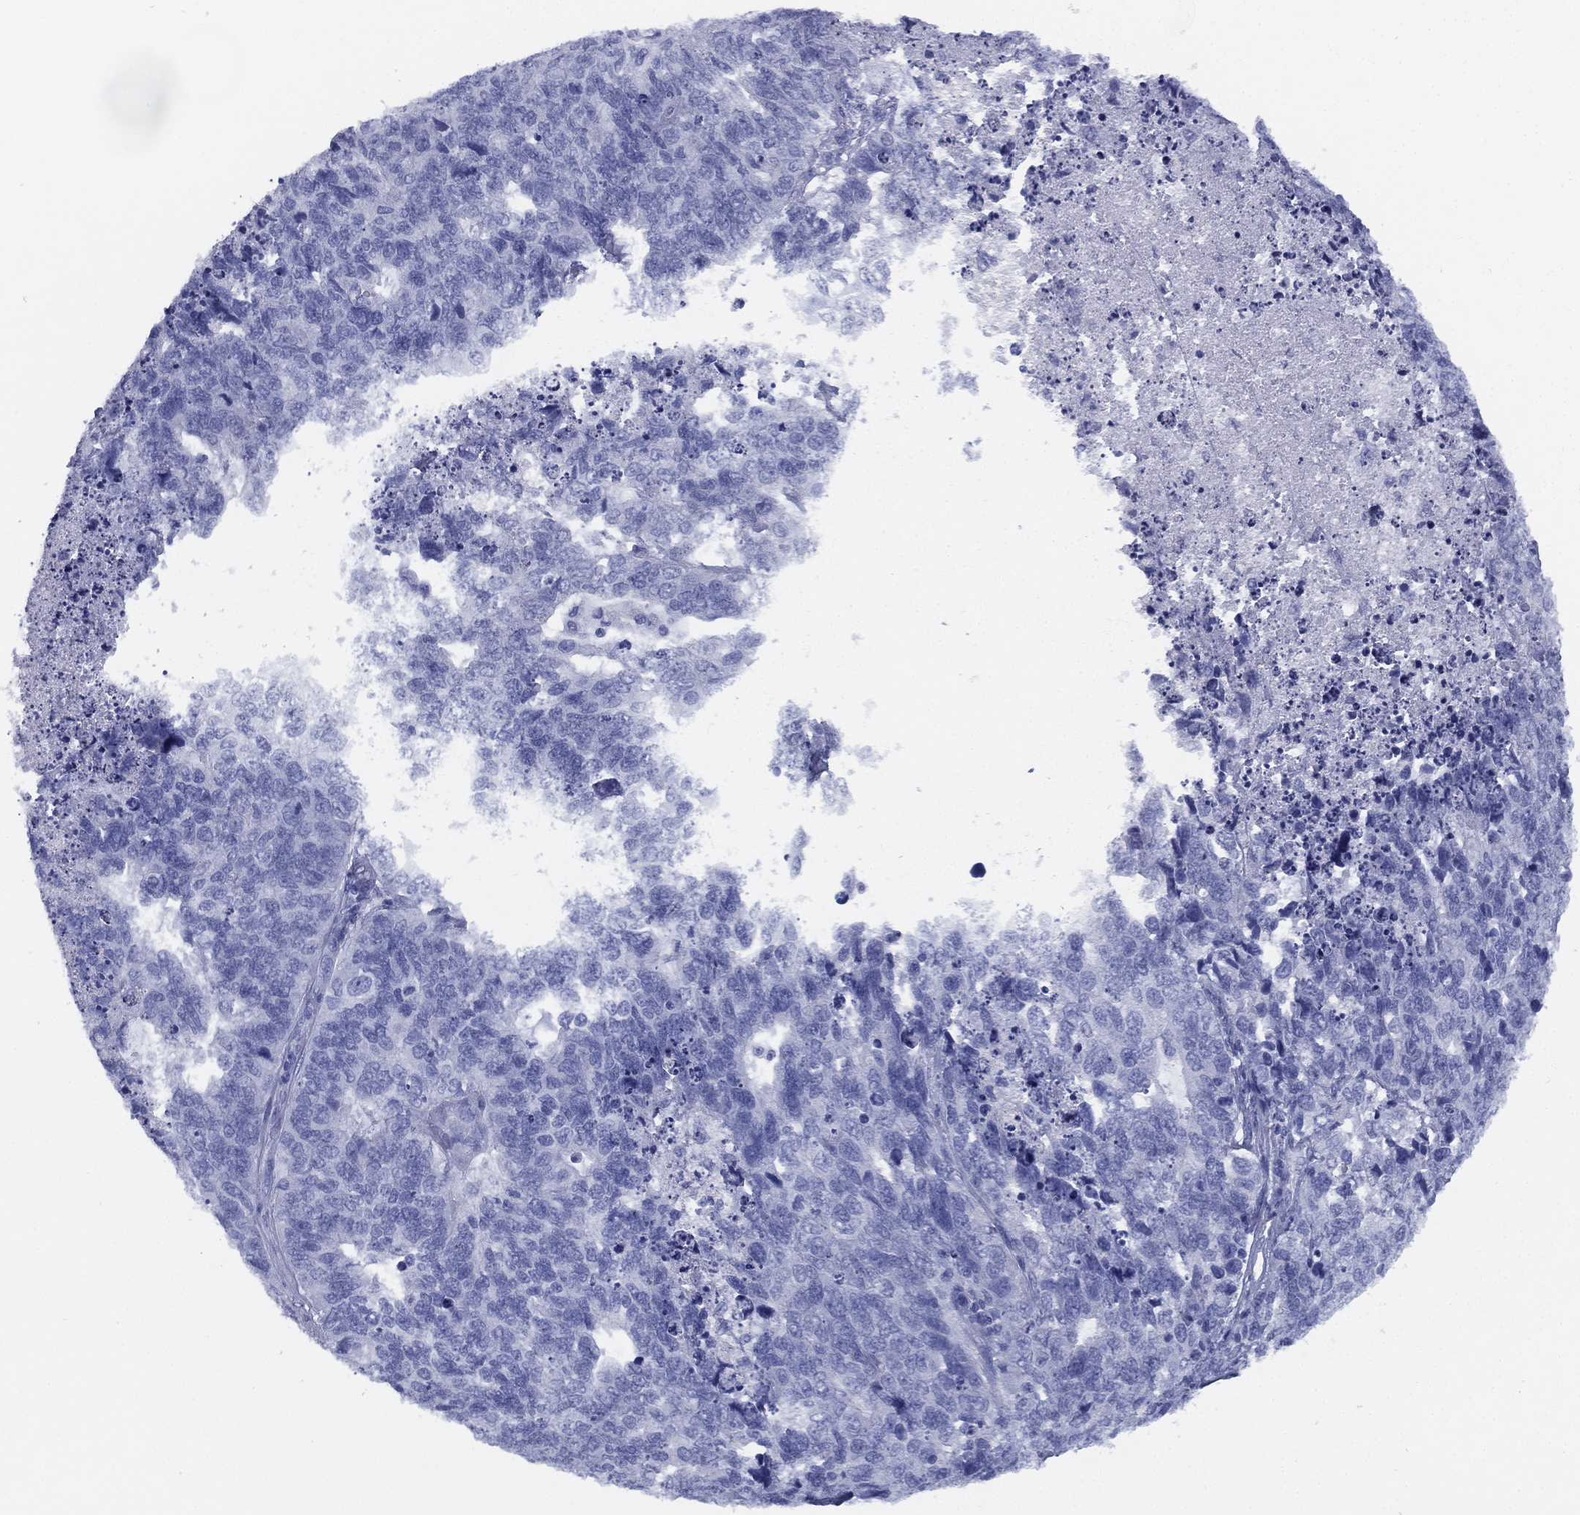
{"staining": {"intensity": "negative", "quantity": "none", "location": "none"}, "tissue": "cervical cancer", "cell_type": "Tumor cells", "image_type": "cancer", "snomed": [{"axis": "morphology", "description": "Squamous cell carcinoma, NOS"}, {"axis": "topography", "description": "Cervix"}], "caption": "Protein analysis of cervical cancer exhibits no significant staining in tumor cells. (DAB immunohistochemistry (IHC) visualized using brightfield microscopy, high magnification).", "gene": "TMEM252", "patient": {"sex": "female", "age": 63}}